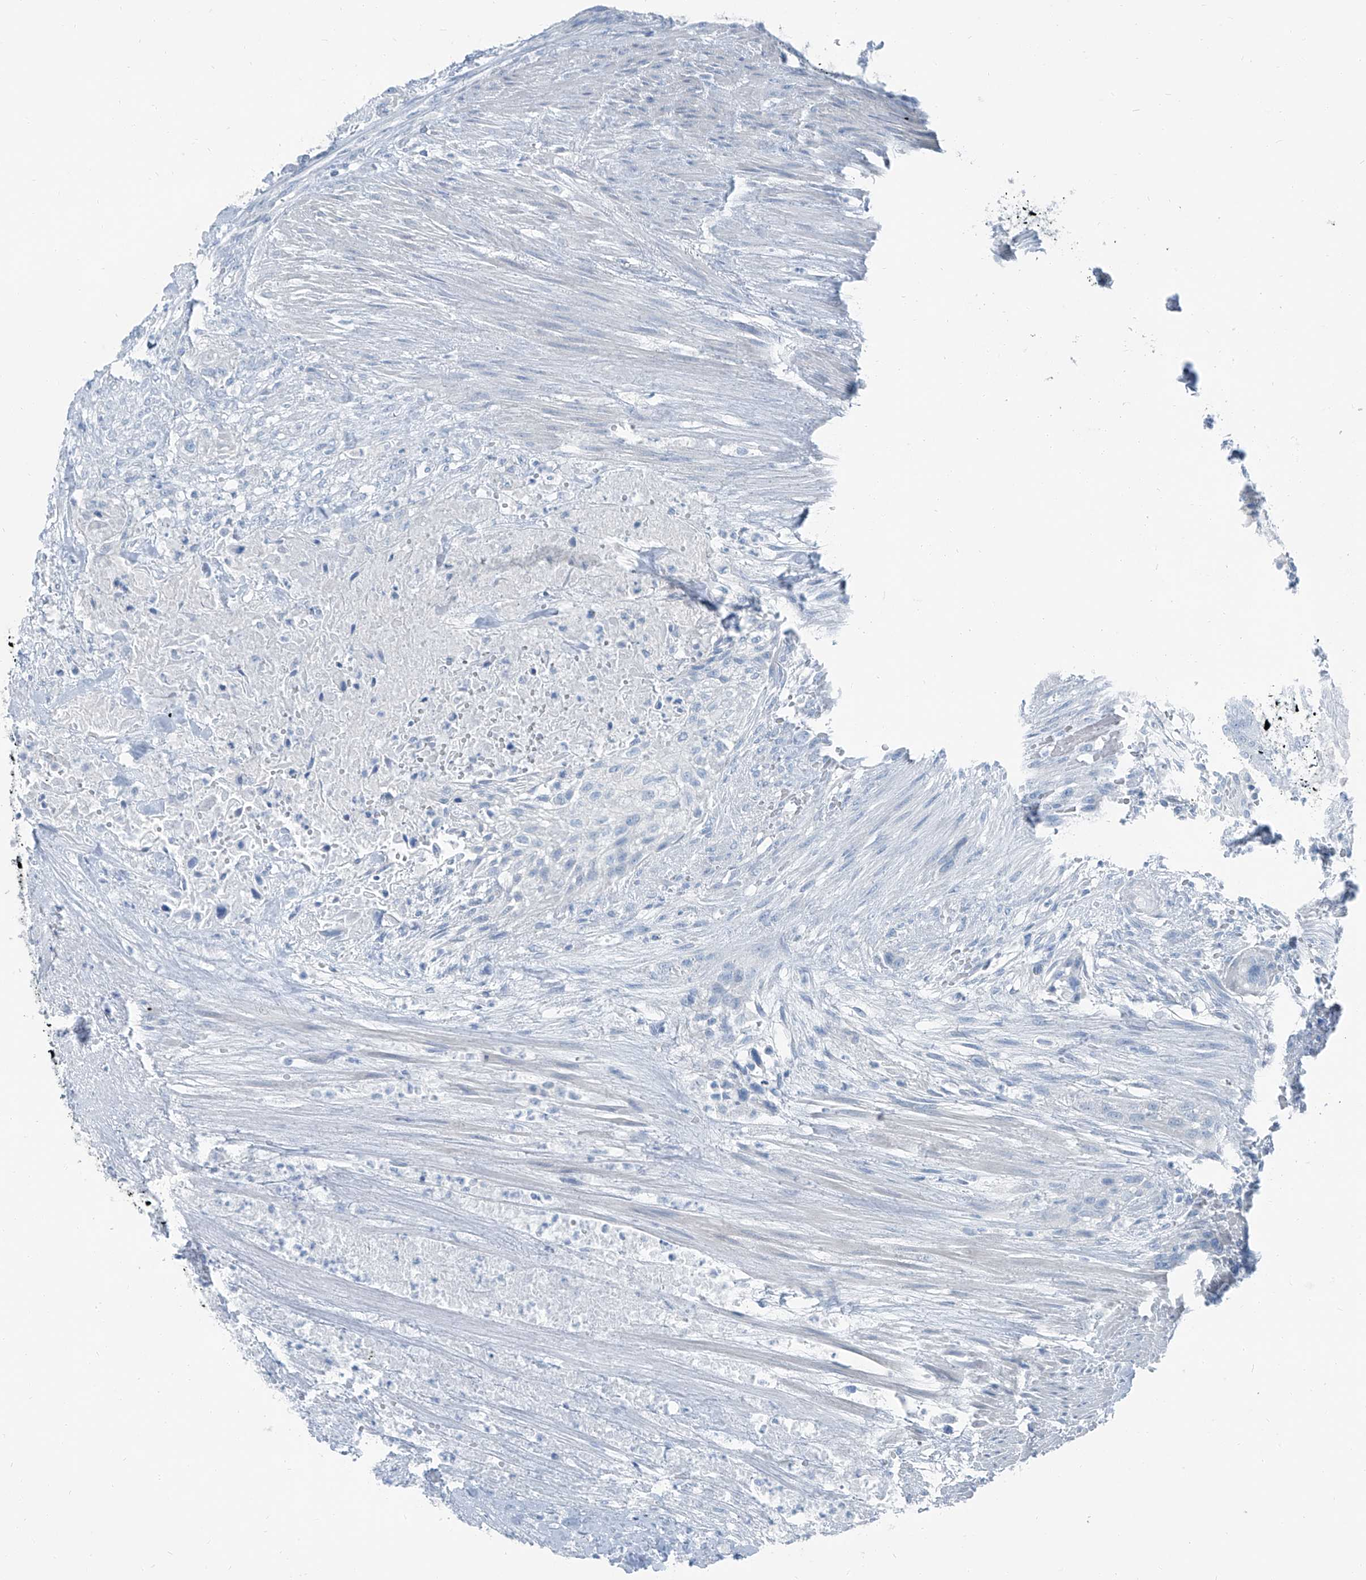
{"staining": {"intensity": "negative", "quantity": "none", "location": "none"}, "tissue": "urothelial cancer", "cell_type": "Tumor cells", "image_type": "cancer", "snomed": [{"axis": "morphology", "description": "Urothelial carcinoma, High grade"}, {"axis": "topography", "description": "Urinary bladder"}], "caption": "Protein analysis of urothelial carcinoma (high-grade) reveals no significant staining in tumor cells. Nuclei are stained in blue.", "gene": "RGN", "patient": {"sex": "male", "age": 35}}